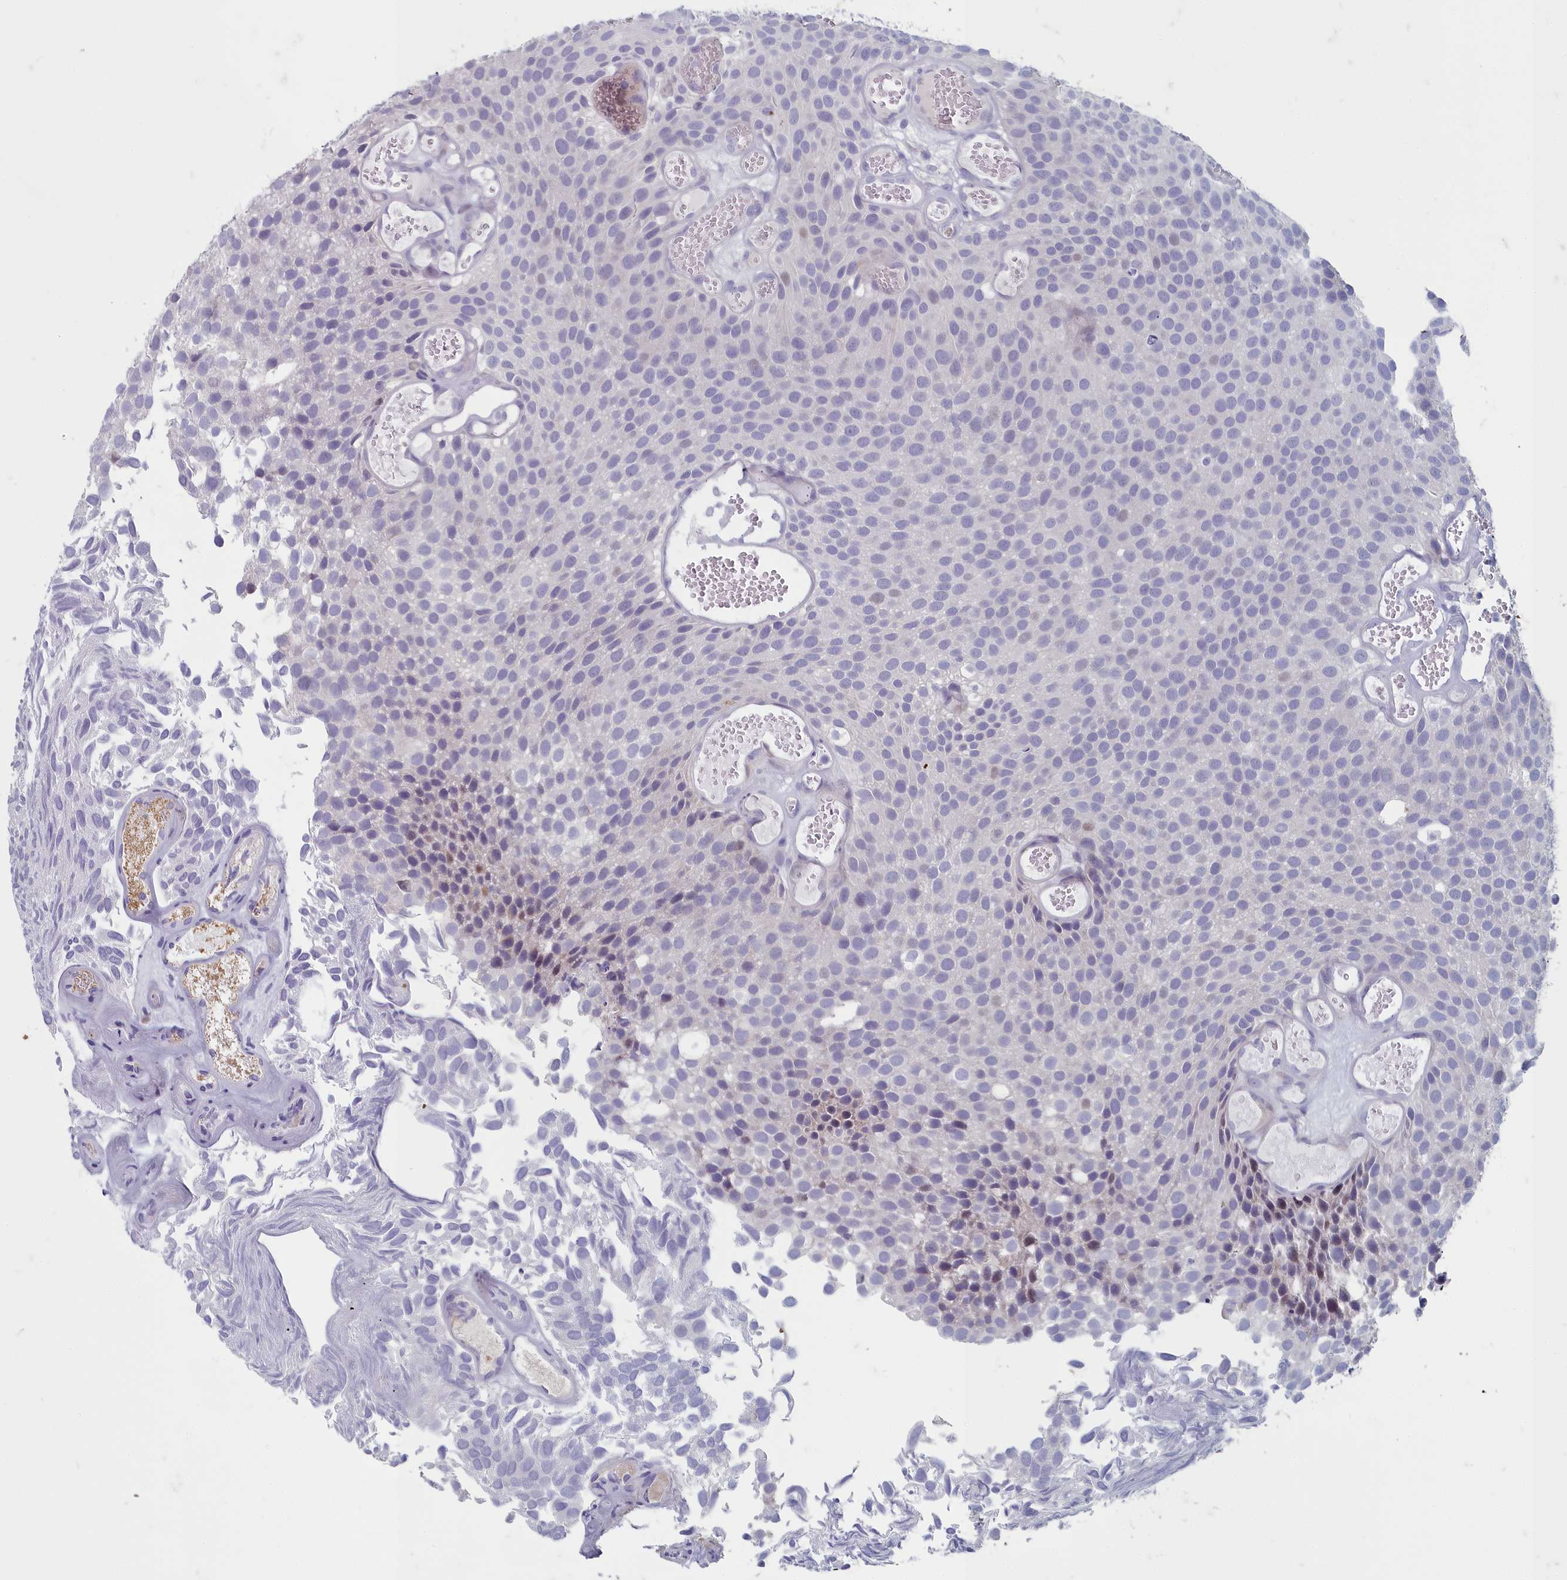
{"staining": {"intensity": "negative", "quantity": "none", "location": "none"}, "tissue": "urothelial cancer", "cell_type": "Tumor cells", "image_type": "cancer", "snomed": [{"axis": "morphology", "description": "Urothelial carcinoma, Low grade"}, {"axis": "topography", "description": "Urinary bladder"}], "caption": "High magnification brightfield microscopy of urothelial cancer stained with DAB (brown) and counterstained with hematoxylin (blue): tumor cells show no significant staining.", "gene": "INSYN2A", "patient": {"sex": "male", "age": 89}}